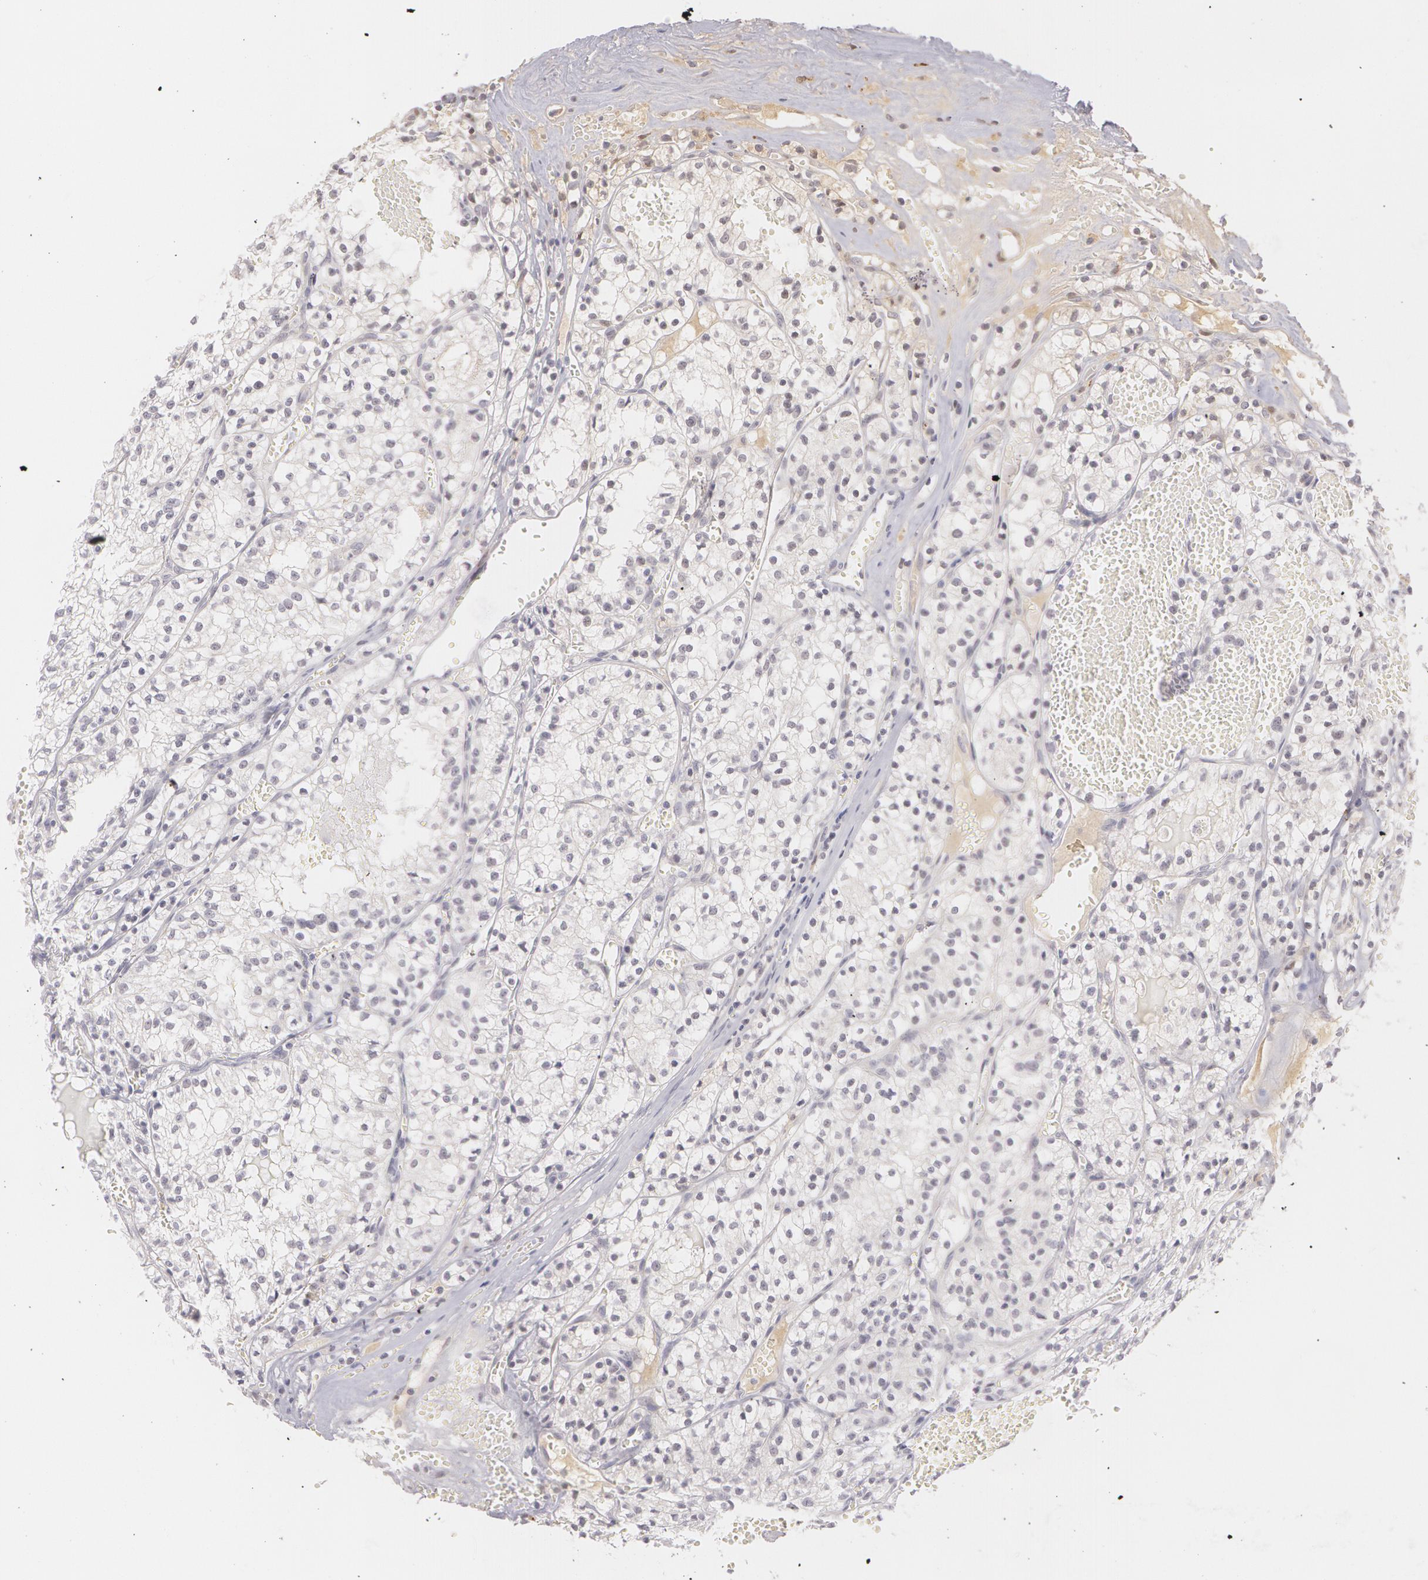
{"staining": {"intensity": "negative", "quantity": "none", "location": "none"}, "tissue": "renal cancer", "cell_type": "Tumor cells", "image_type": "cancer", "snomed": [{"axis": "morphology", "description": "Adenocarcinoma, NOS"}, {"axis": "topography", "description": "Kidney"}], "caption": "The immunohistochemistry (IHC) photomicrograph has no significant expression in tumor cells of renal cancer tissue.", "gene": "LBP", "patient": {"sex": "male", "age": 61}}